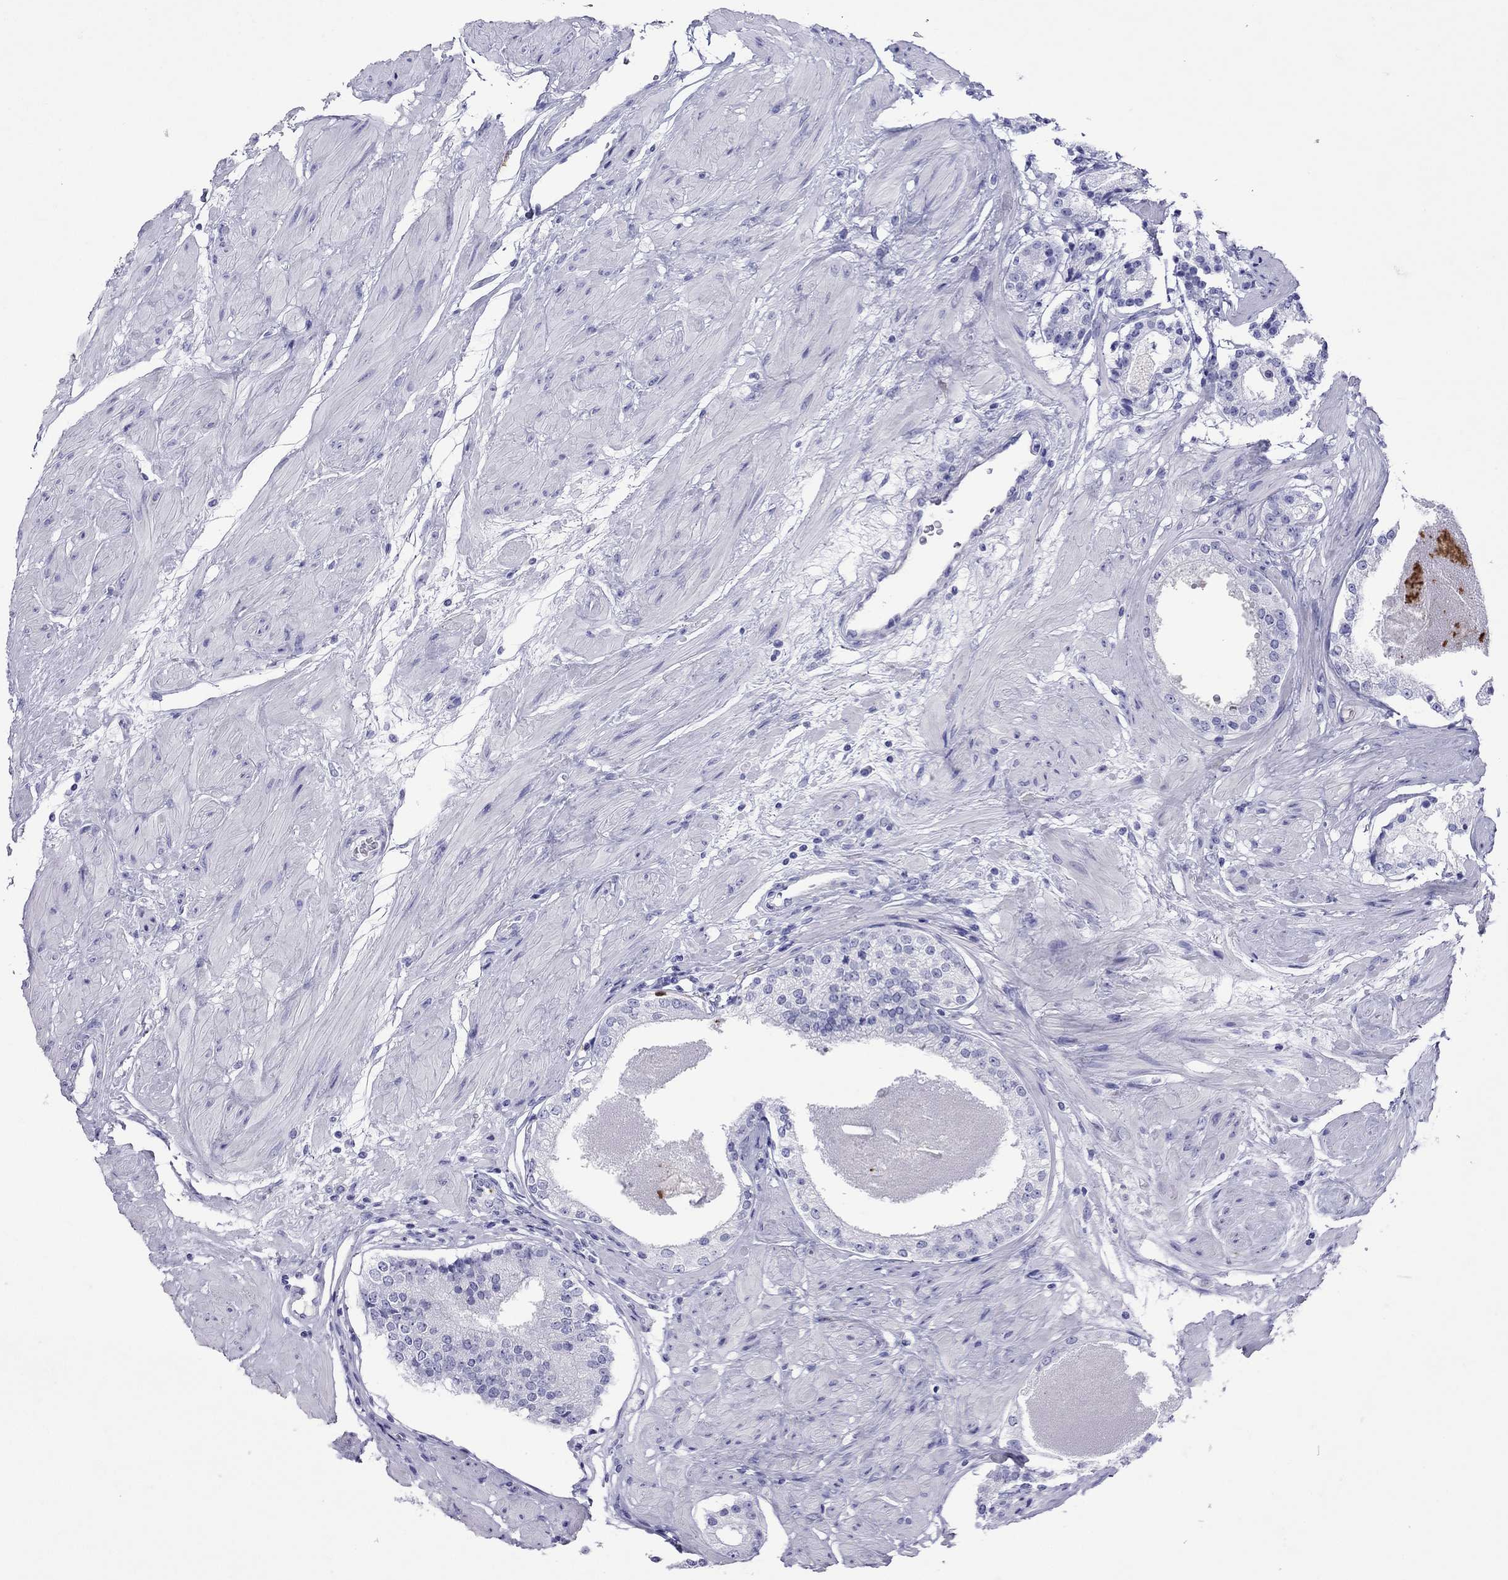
{"staining": {"intensity": "negative", "quantity": "none", "location": "none"}, "tissue": "prostate cancer", "cell_type": "Tumor cells", "image_type": "cancer", "snomed": [{"axis": "morphology", "description": "Adenocarcinoma, Low grade"}, {"axis": "topography", "description": "Prostate"}], "caption": "Immunohistochemical staining of prostate cancer (adenocarcinoma (low-grade)) displays no significant expression in tumor cells.", "gene": "SLAMF1", "patient": {"sex": "male", "age": 60}}